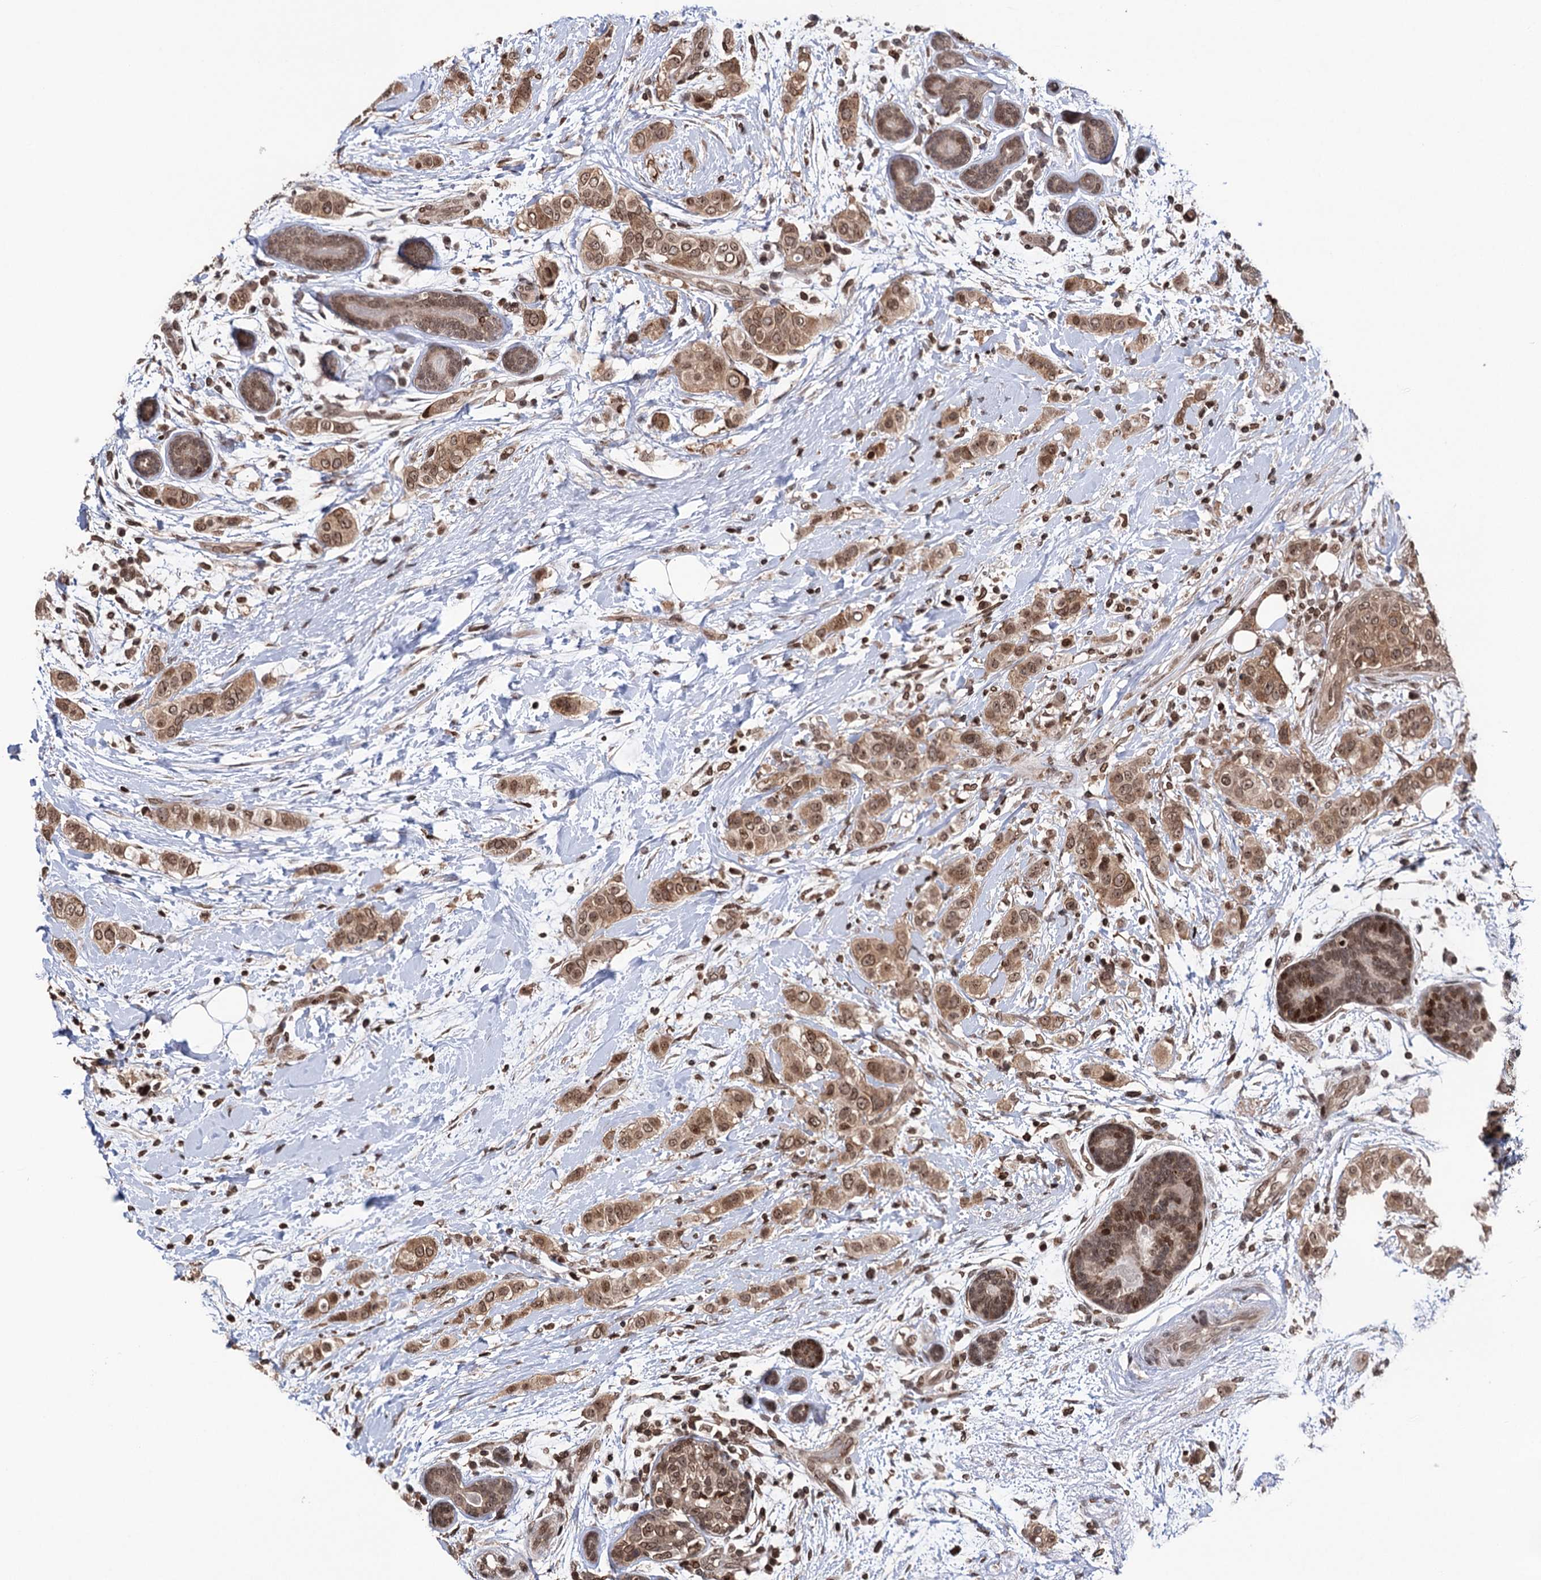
{"staining": {"intensity": "moderate", "quantity": ">75%", "location": "cytoplasmic/membranous,nuclear"}, "tissue": "breast cancer", "cell_type": "Tumor cells", "image_type": "cancer", "snomed": [{"axis": "morphology", "description": "Lobular carcinoma"}, {"axis": "topography", "description": "Breast"}], "caption": "Immunohistochemistry histopathology image of human lobular carcinoma (breast) stained for a protein (brown), which exhibits medium levels of moderate cytoplasmic/membranous and nuclear expression in approximately >75% of tumor cells.", "gene": "CCDC77", "patient": {"sex": "female", "age": 51}}